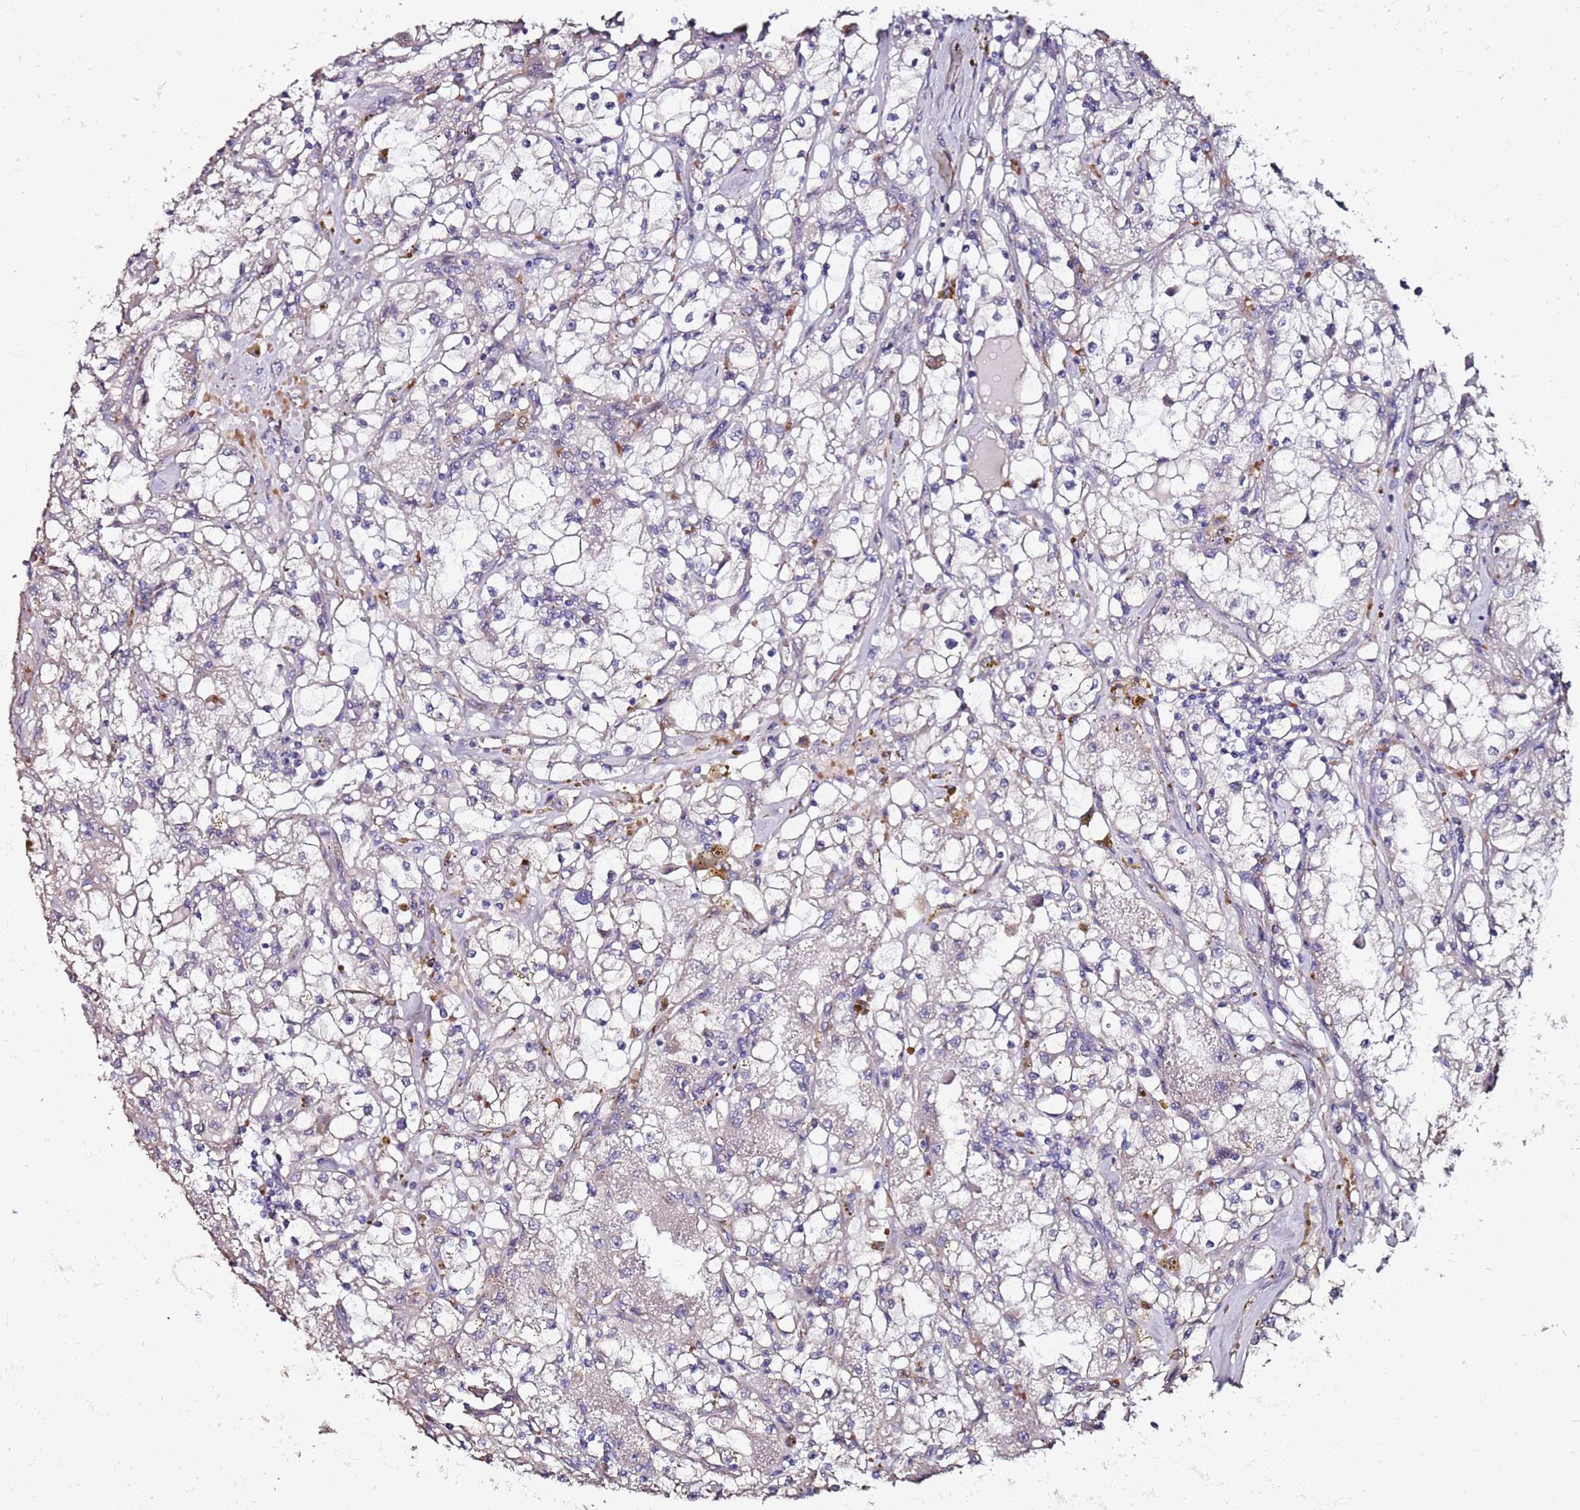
{"staining": {"intensity": "negative", "quantity": "none", "location": "none"}, "tissue": "renal cancer", "cell_type": "Tumor cells", "image_type": "cancer", "snomed": [{"axis": "morphology", "description": "Adenocarcinoma, NOS"}, {"axis": "topography", "description": "Kidney"}], "caption": "IHC of renal cancer (adenocarcinoma) demonstrates no staining in tumor cells.", "gene": "C3orf80", "patient": {"sex": "male", "age": 56}}